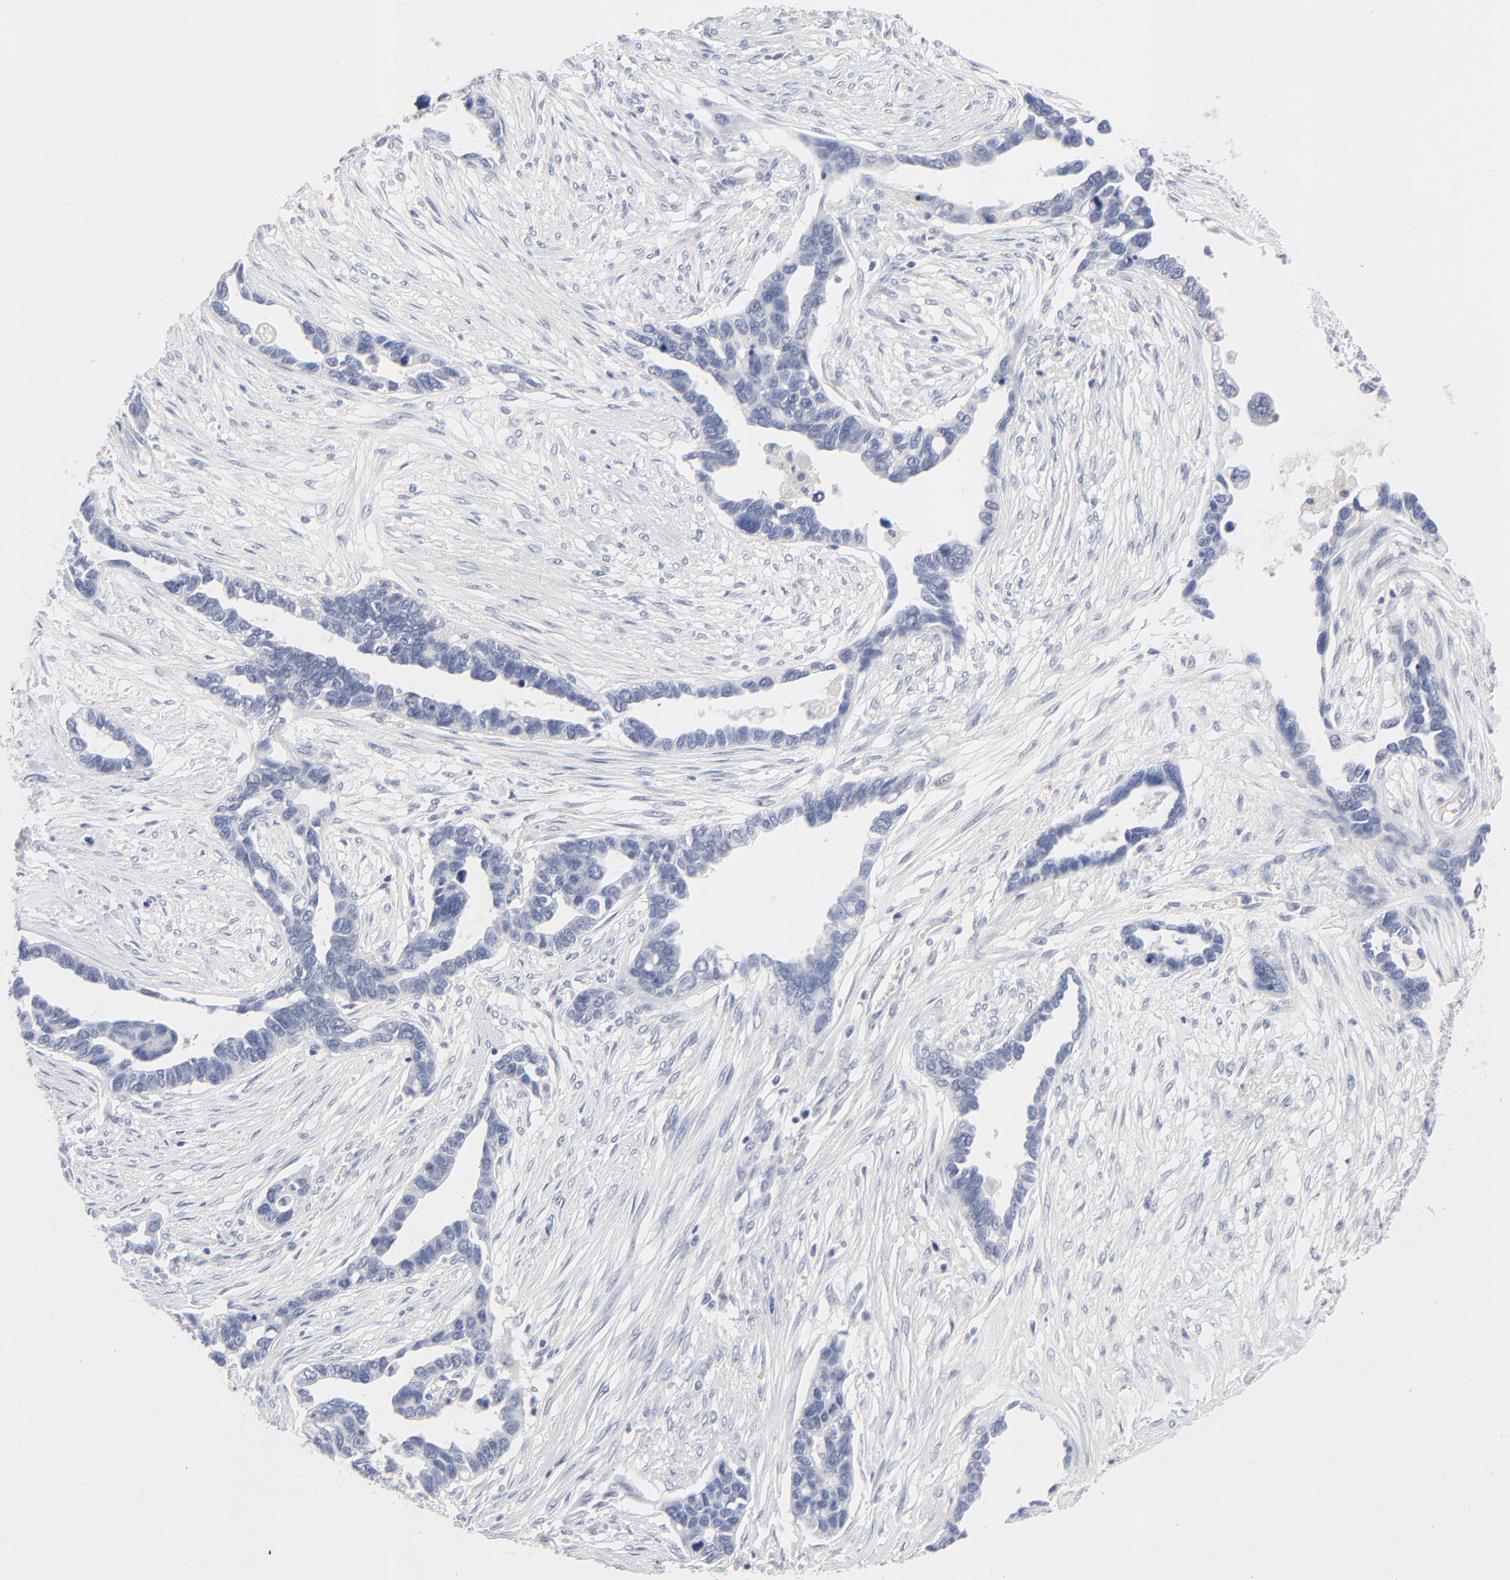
{"staining": {"intensity": "negative", "quantity": "none", "location": "none"}, "tissue": "ovarian cancer", "cell_type": "Tumor cells", "image_type": "cancer", "snomed": [{"axis": "morphology", "description": "Cystadenocarcinoma, serous, NOS"}, {"axis": "topography", "description": "Ovary"}], "caption": "This histopathology image is of ovarian cancer stained with immunohistochemistry (IHC) to label a protein in brown with the nuclei are counter-stained blue. There is no positivity in tumor cells.", "gene": "CLEC4G", "patient": {"sex": "female", "age": 54}}